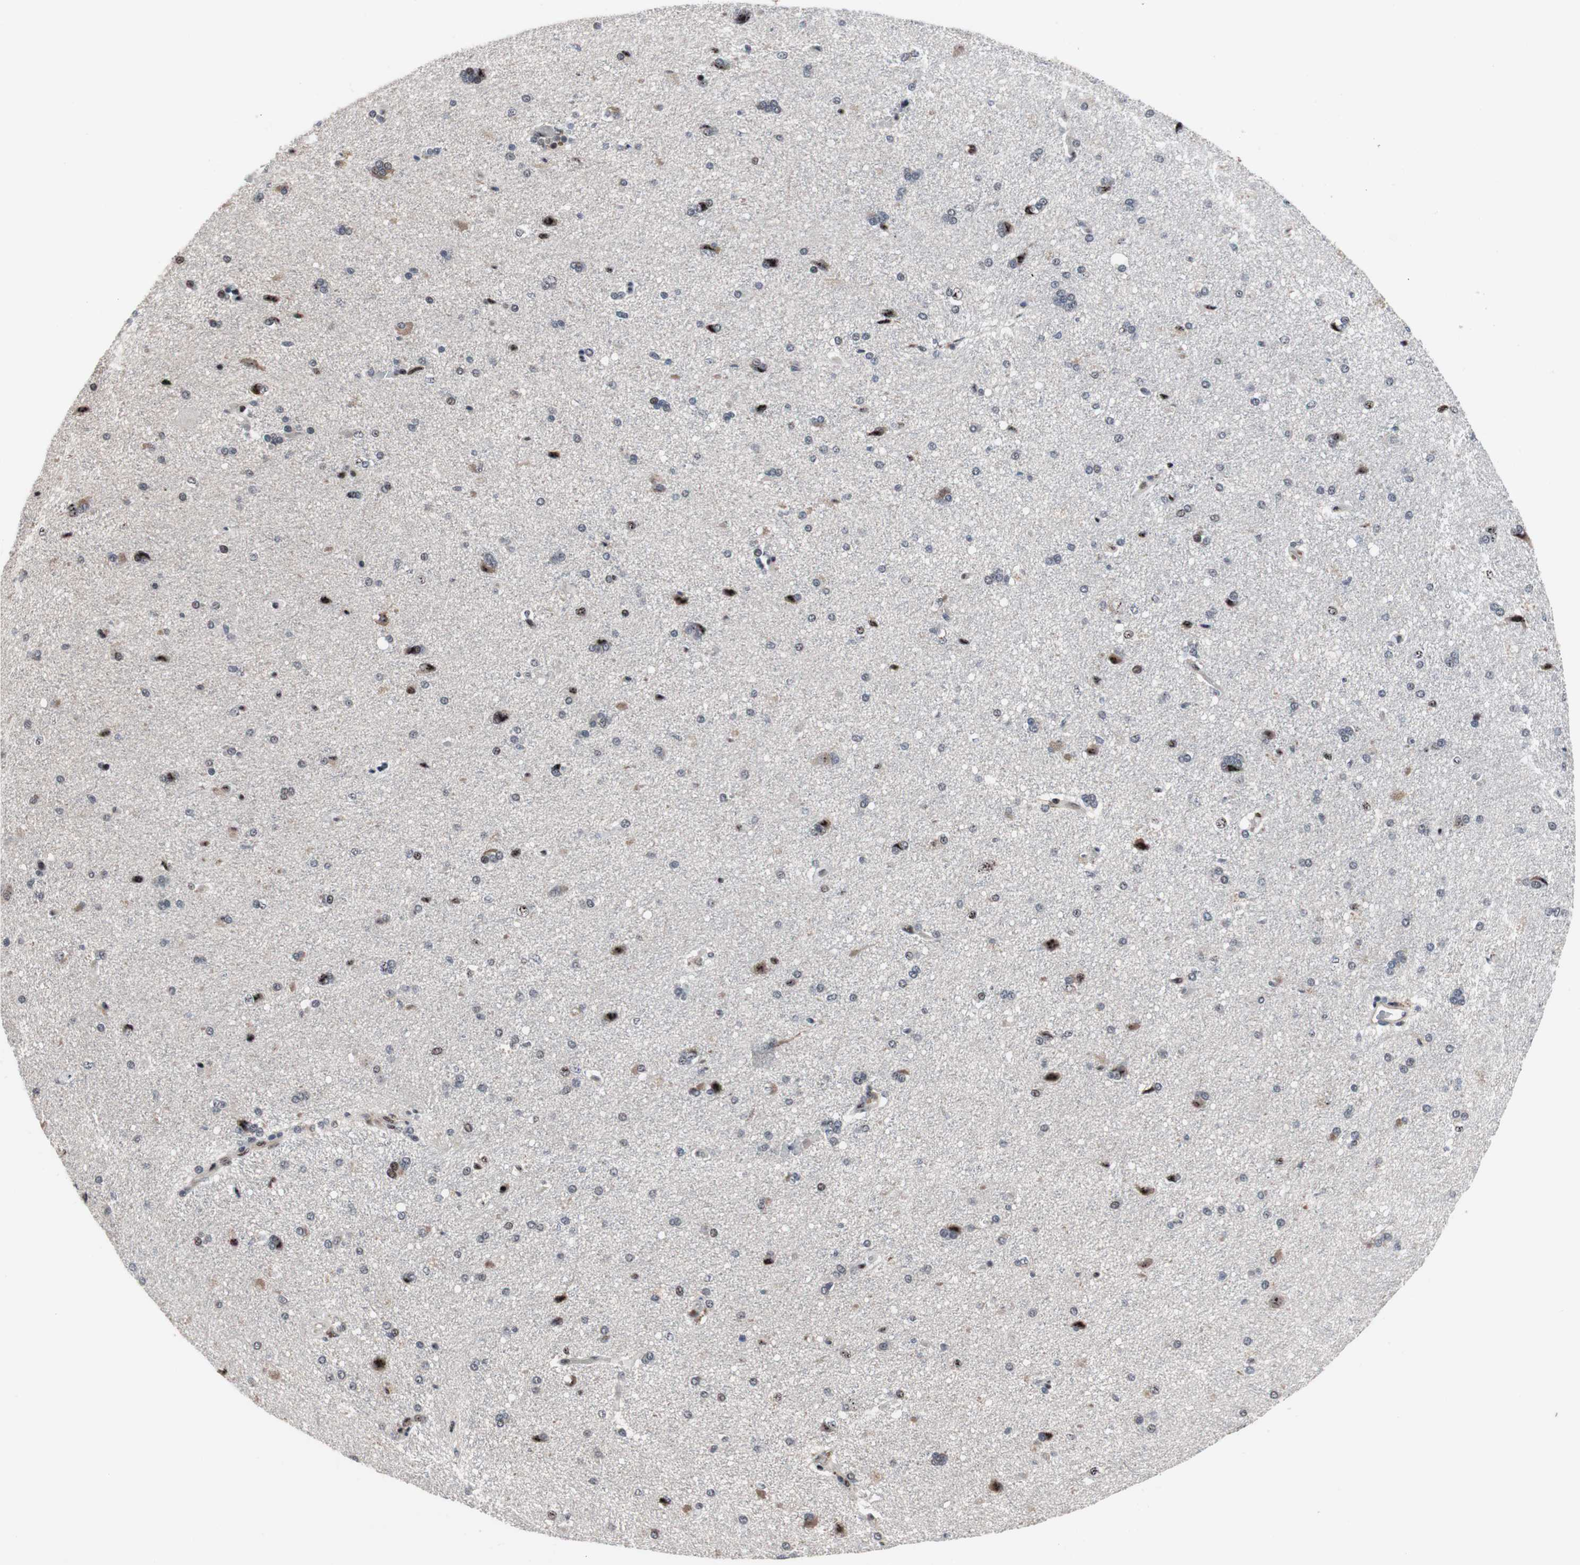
{"staining": {"intensity": "negative", "quantity": "none", "location": "none"}, "tissue": "cerebral cortex", "cell_type": "Endothelial cells", "image_type": "normal", "snomed": [{"axis": "morphology", "description": "Normal tissue, NOS"}, {"axis": "topography", "description": "Cerebral cortex"}], "caption": "This is an immunohistochemistry (IHC) photomicrograph of benign human cerebral cortex. There is no expression in endothelial cells.", "gene": "PINX1", "patient": {"sex": "male", "age": 62}}